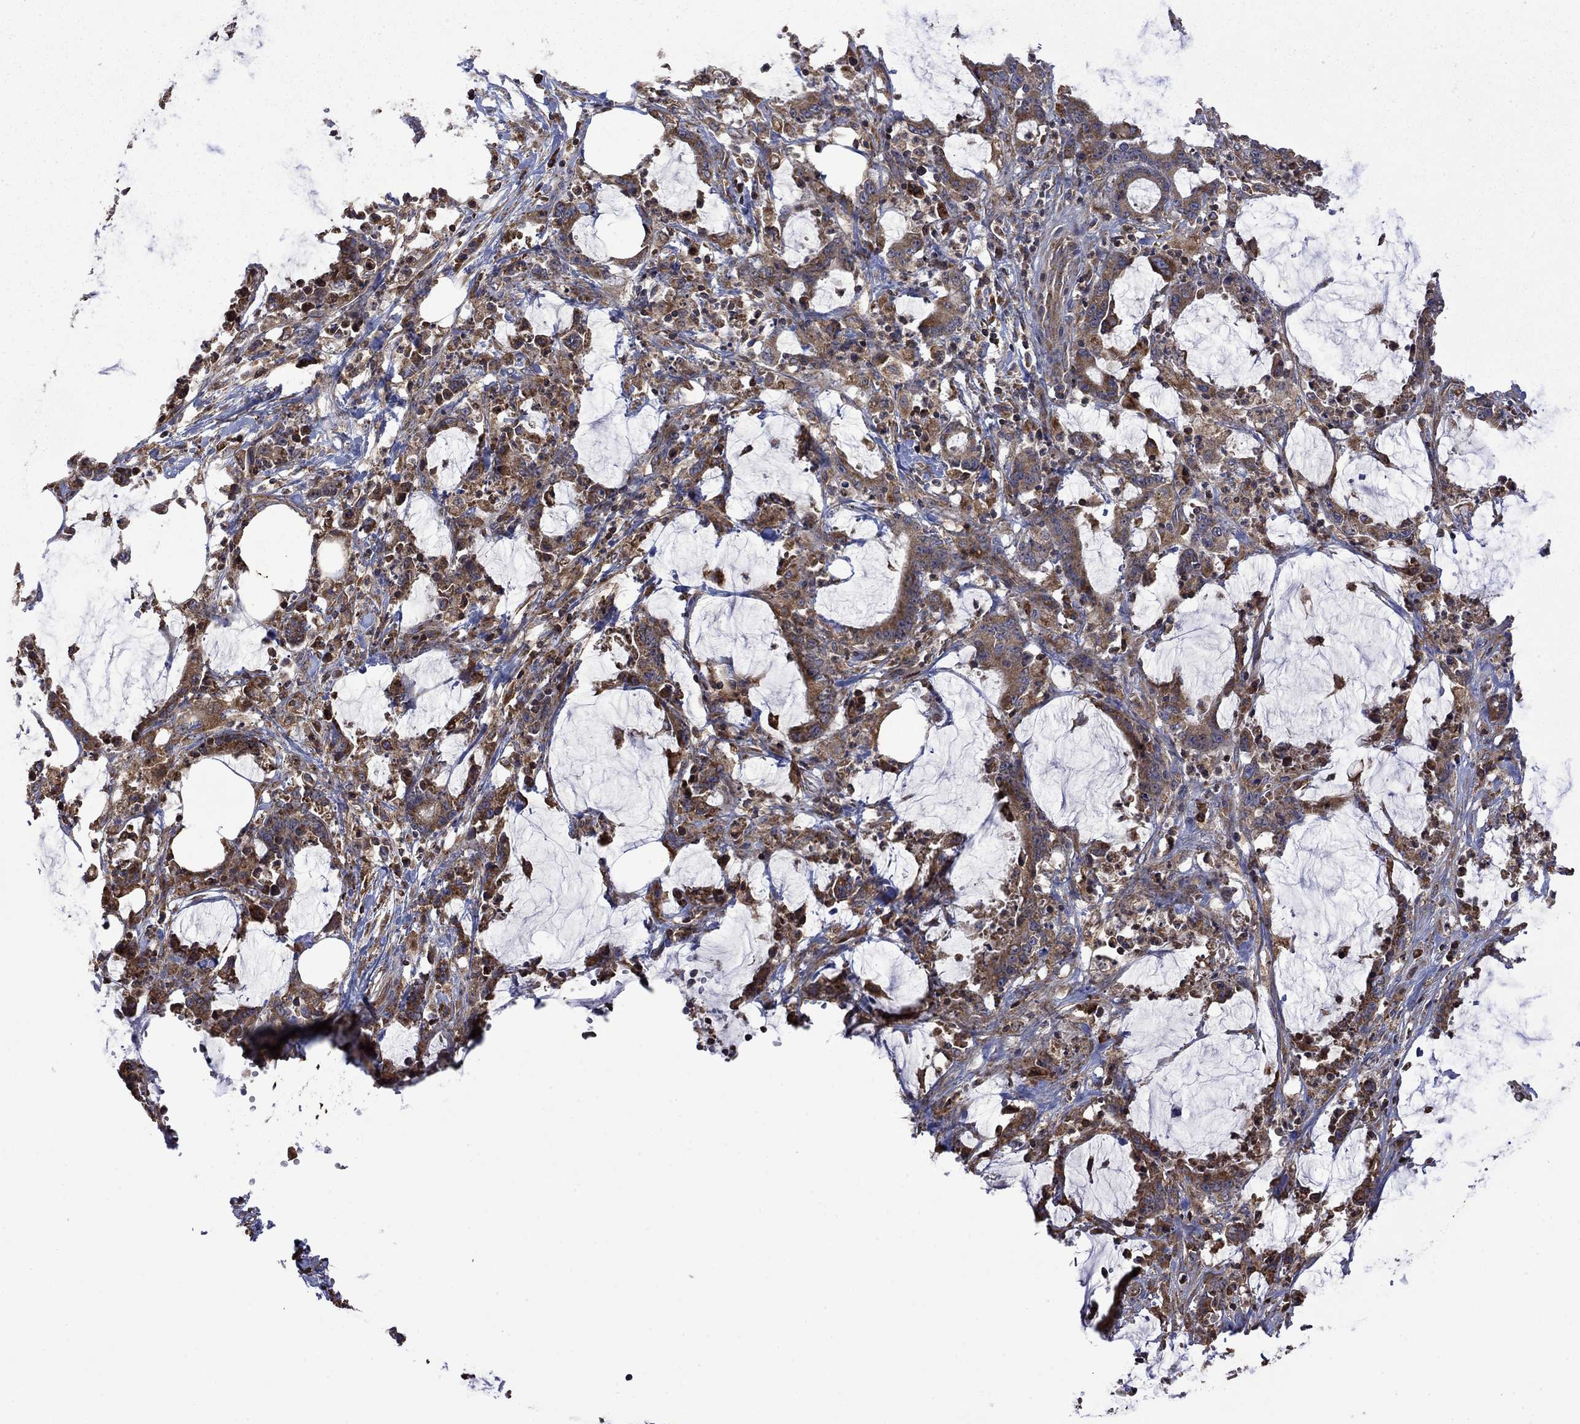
{"staining": {"intensity": "moderate", "quantity": ">75%", "location": "cytoplasmic/membranous"}, "tissue": "stomach cancer", "cell_type": "Tumor cells", "image_type": "cancer", "snomed": [{"axis": "morphology", "description": "Adenocarcinoma, NOS"}, {"axis": "topography", "description": "Stomach, upper"}], "caption": "IHC micrograph of stomach cancer (adenocarcinoma) stained for a protein (brown), which demonstrates medium levels of moderate cytoplasmic/membranous positivity in about >75% of tumor cells.", "gene": "FURIN", "patient": {"sex": "male", "age": 68}}